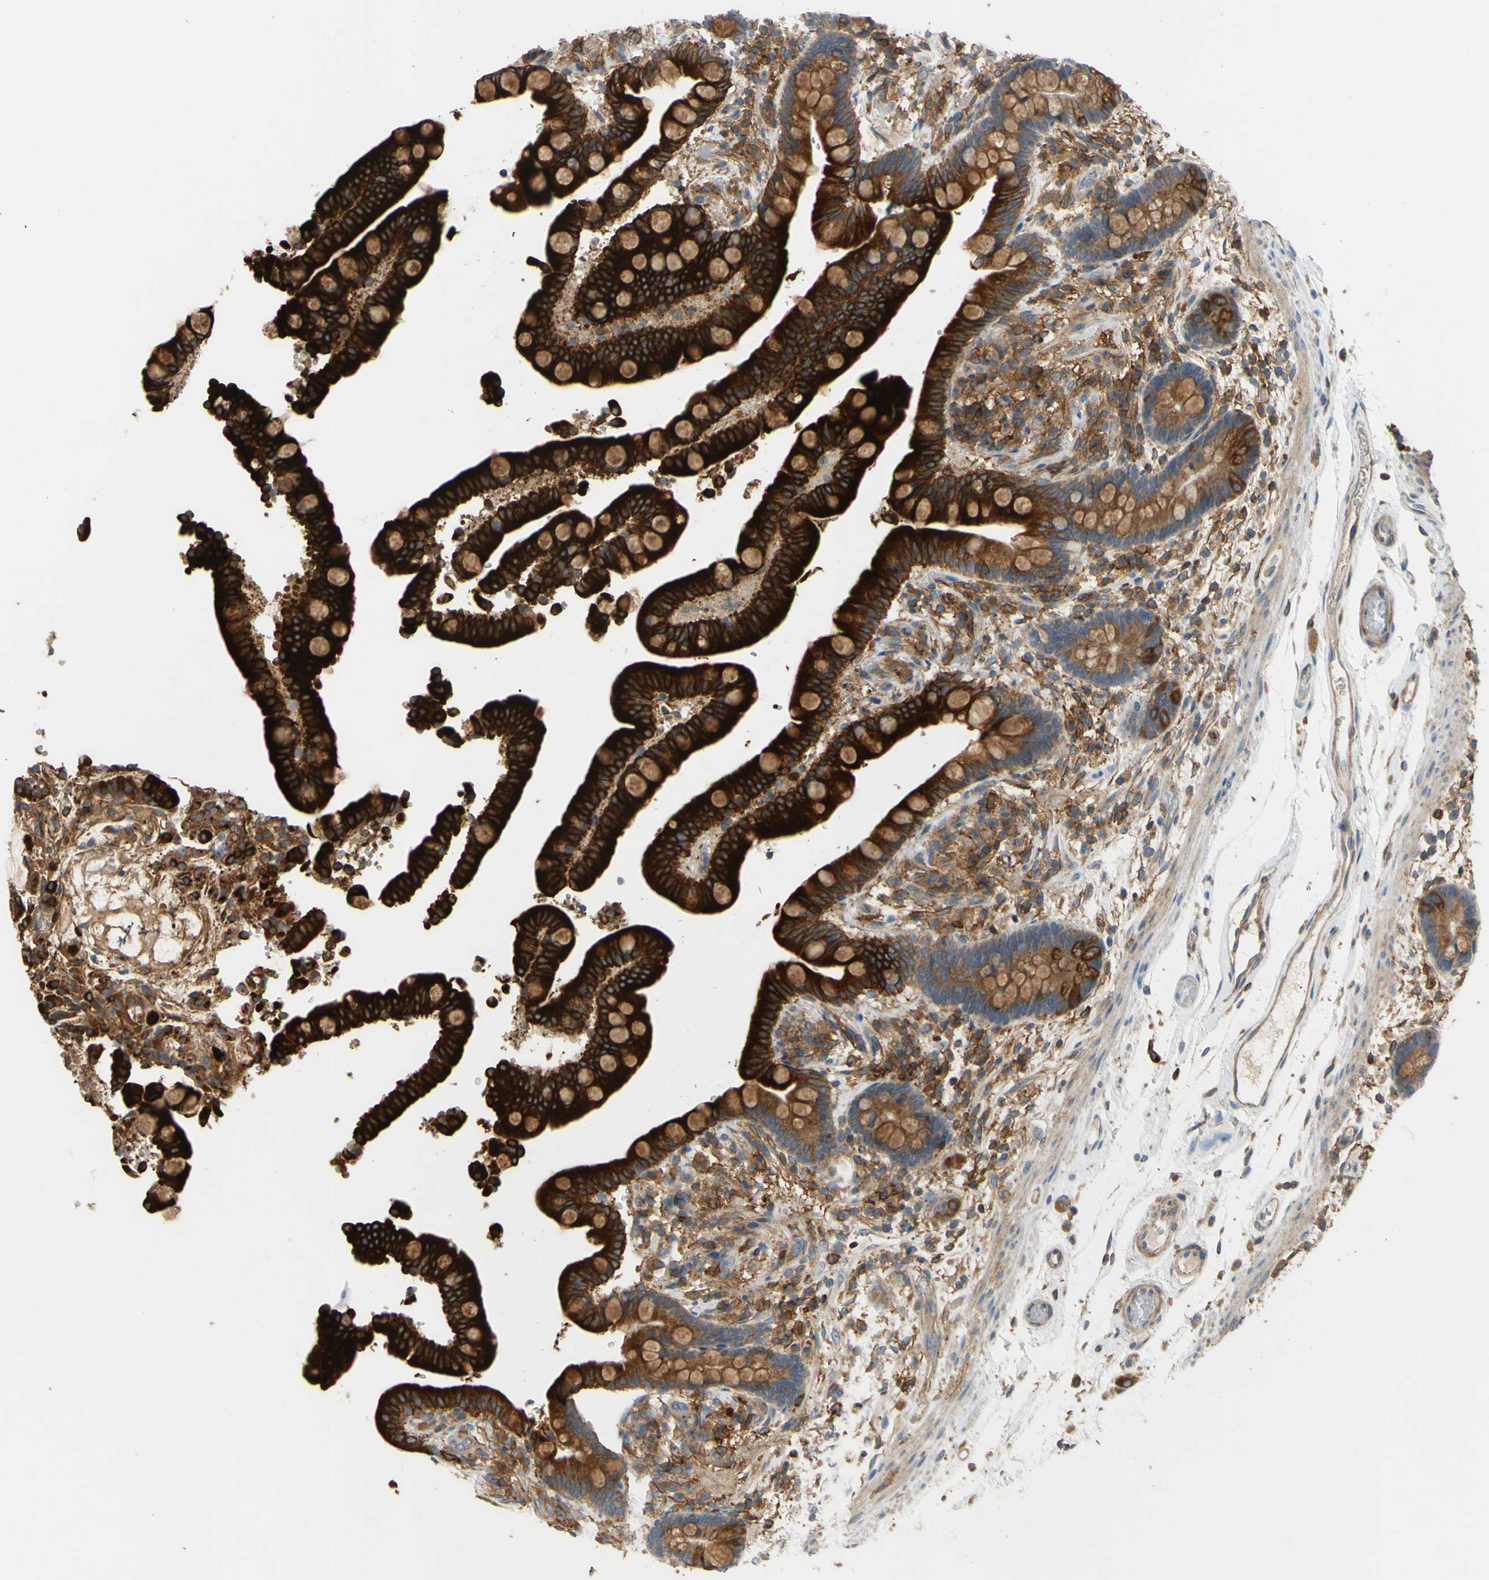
{"staining": {"intensity": "moderate", "quantity": ">75%", "location": "cytoplasmic/membranous"}, "tissue": "colon", "cell_type": "Endothelial cells", "image_type": "normal", "snomed": [{"axis": "morphology", "description": "Normal tissue, NOS"}, {"axis": "topography", "description": "Colon"}], "caption": "Brown immunohistochemical staining in normal colon exhibits moderate cytoplasmic/membranous positivity in about >75% of endothelial cells. The protein of interest is stained brown, and the nuclei are stained in blue (DAB IHC with brightfield microscopy, high magnification).", "gene": "POR", "patient": {"sex": "male", "age": 73}}